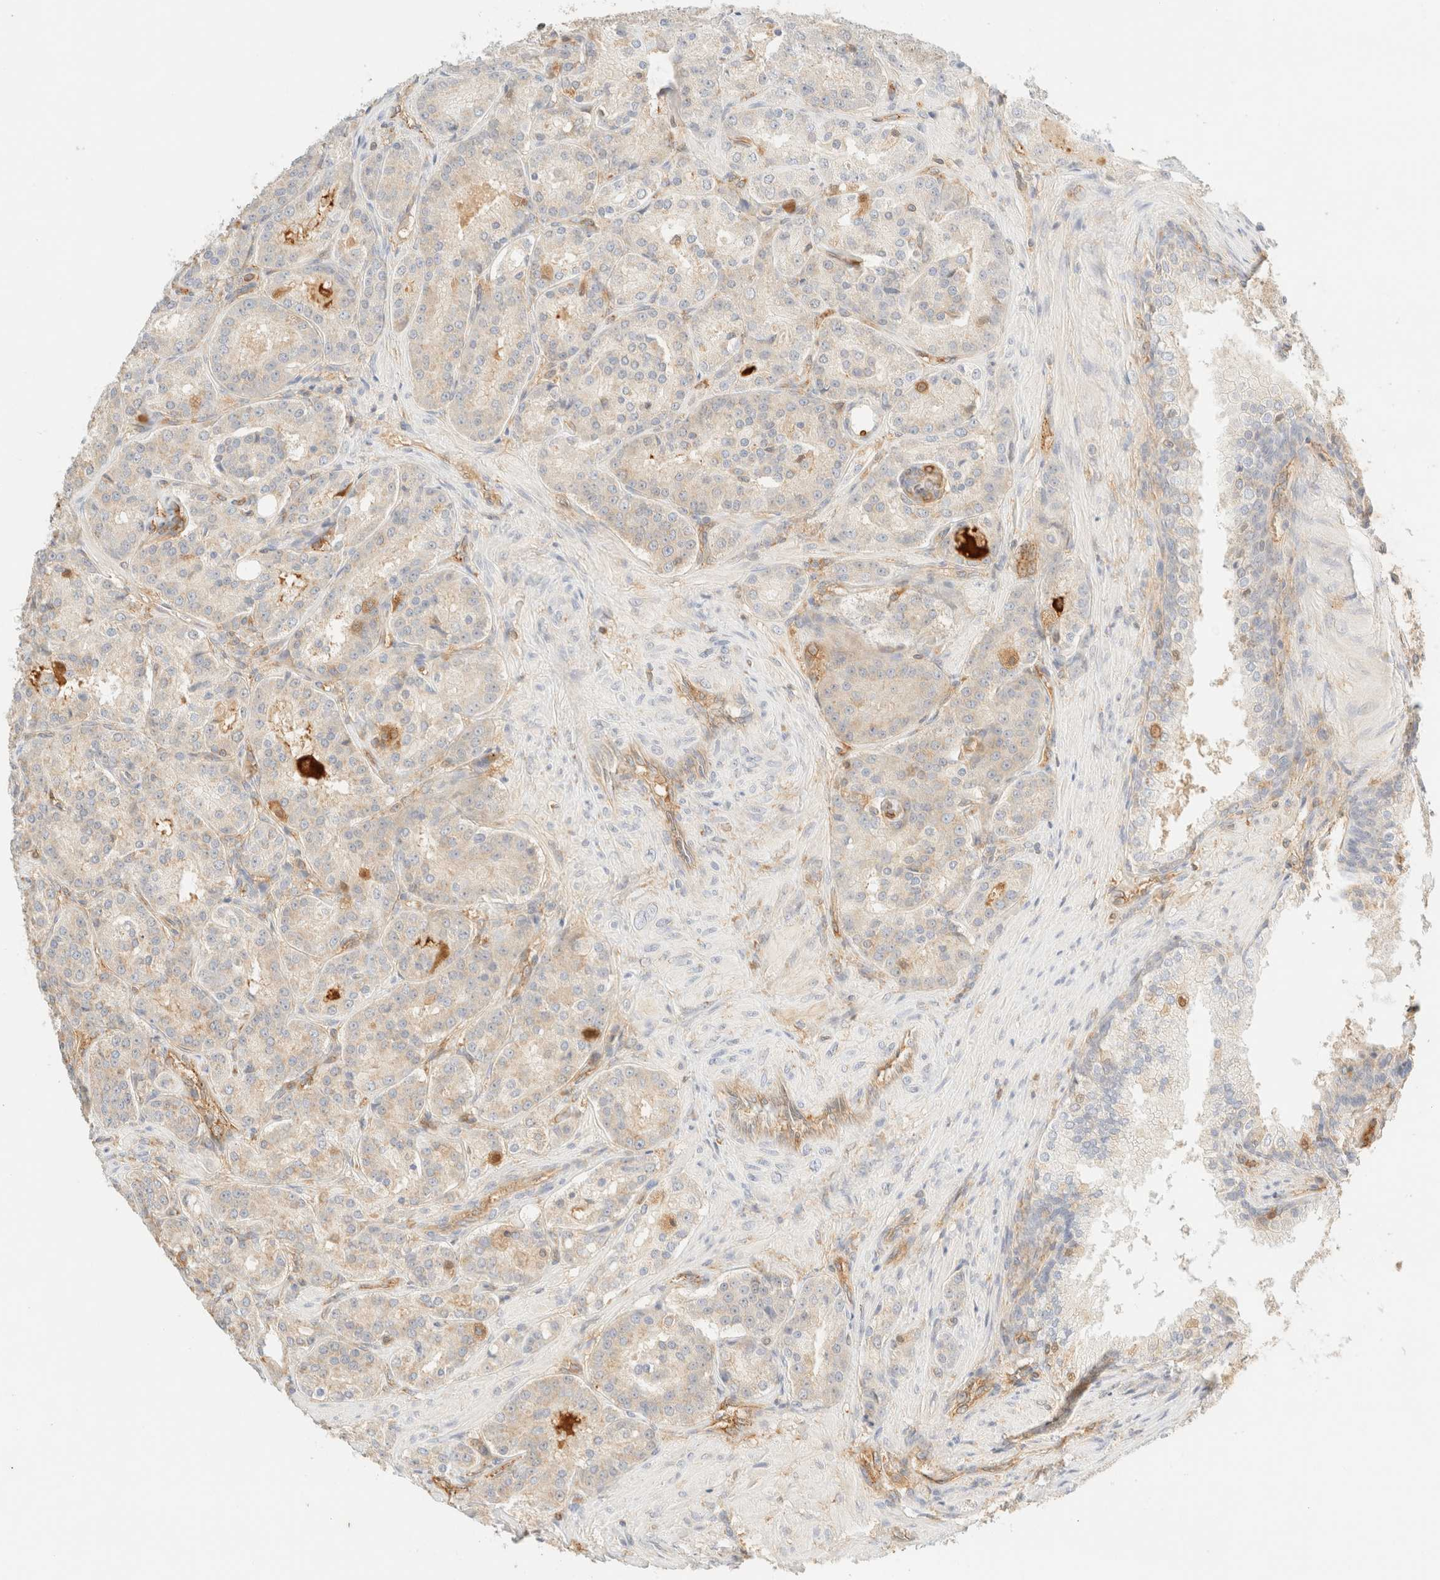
{"staining": {"intensity": "weak", "quantity": "25%-75%", "location": "cytoplasmic/membranous"}, "tissue": "prostate cancer", "cell_type": "Tumor cells", "image_type": "cancer", "snomed": [{"axis": "morphology", "description": "Adenocarcinoma, High grade"}, {"axis": "topography", "description": "Prostate"}], "caption": "Protein expression analysis of human prostate cancer (high-grade adenocarcinoma) reveals weak cytoplasmic/membranous expression in approximately 25%-75% of tumor cells.", "gene": "FHOD1", "patient": {"sex": "male", "age": 60}}